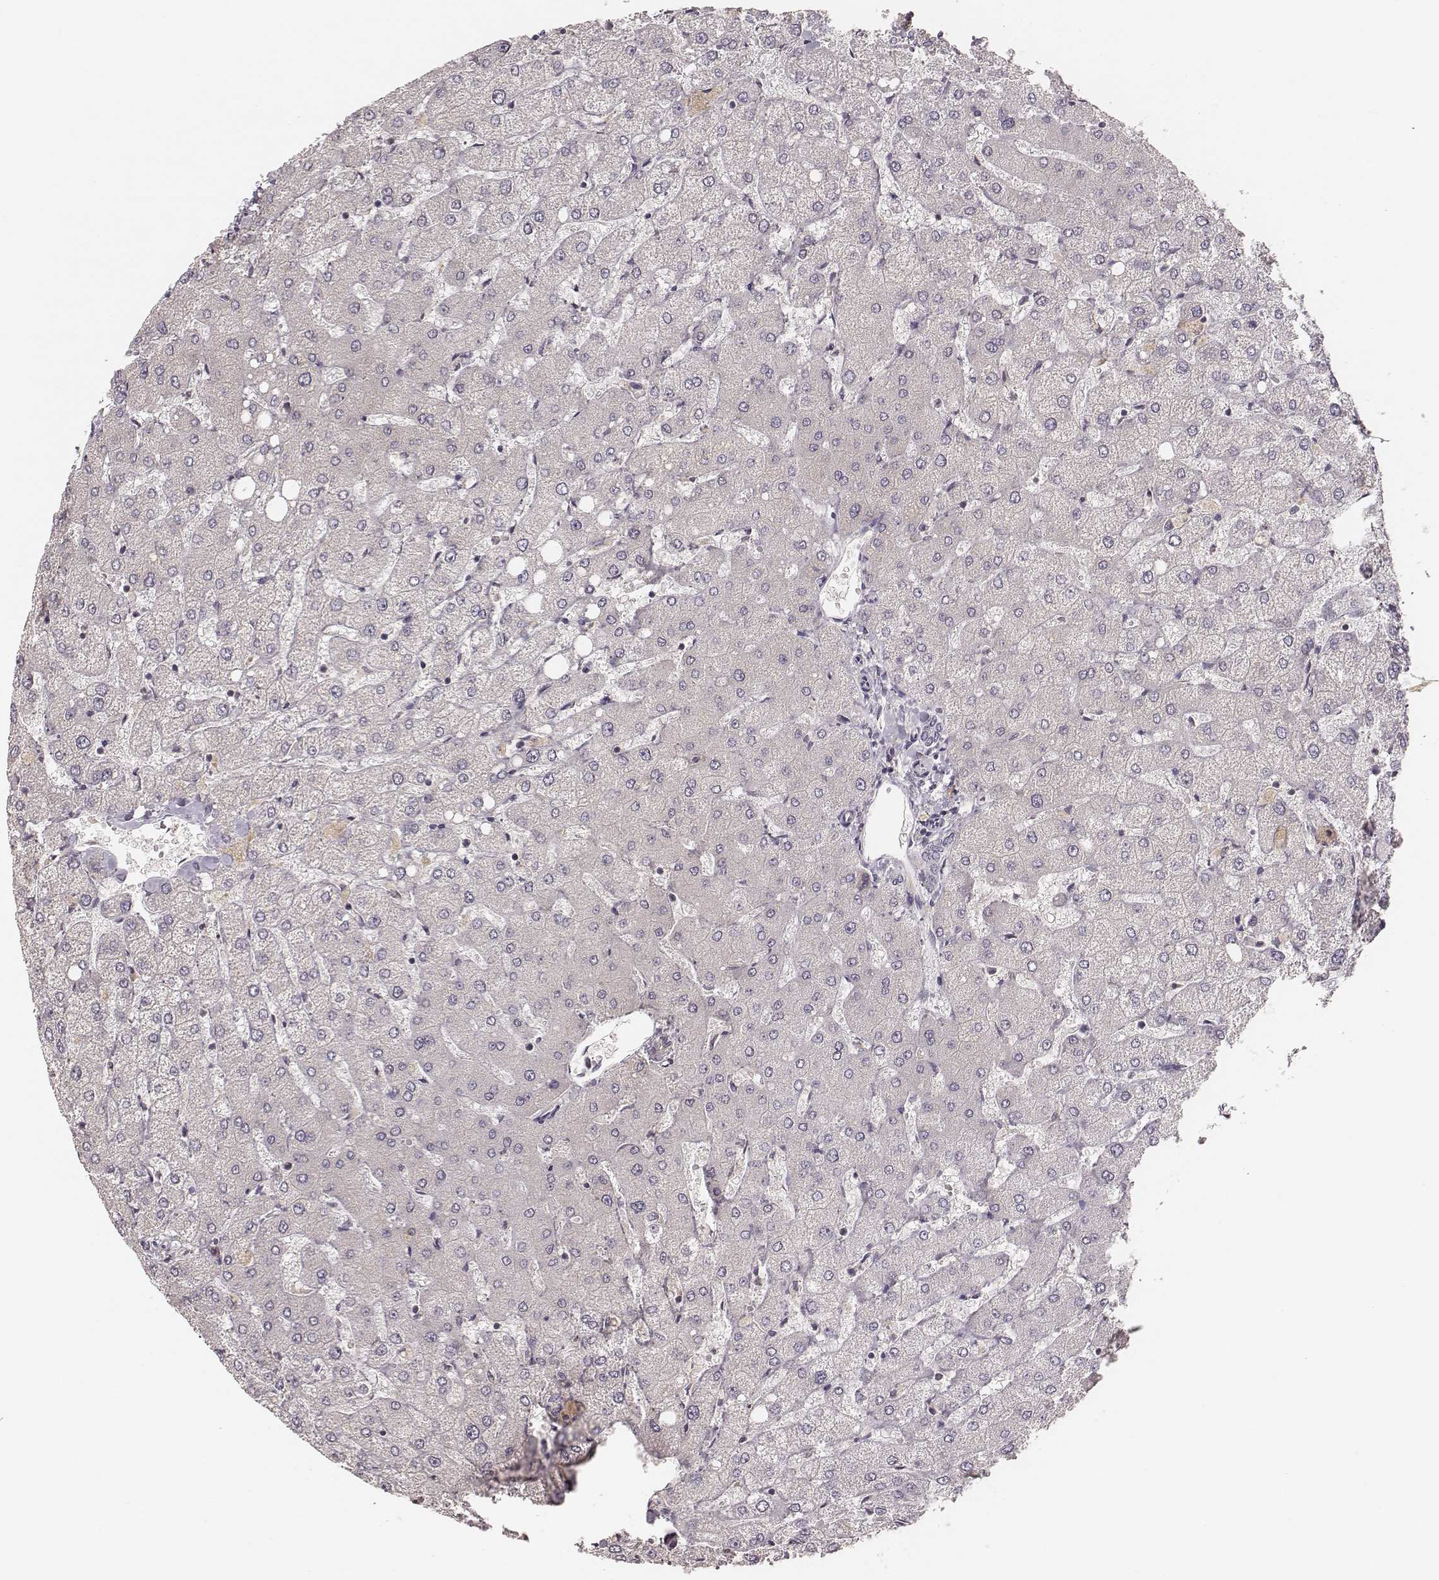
{"staining": {"intensity": "negative", "quantity": "none", "location": "none"}, "tissue": "liver", "cell_type": "Cholangiocytes", "image_type": "normal", "snomed": [{"axis": "morphology", "description": "Normal tissue, NOS"}, {"axis": "topography", "description": "Liver"}], "caption": "The micrograph demonstrates no staining of cholangiocytes in unremarkable liver. (DAB (3,3'-diaminobenzidine) IHC, high magnification).", "gene": "CARS1", "patient": {"sex": "female", "age": 54}}